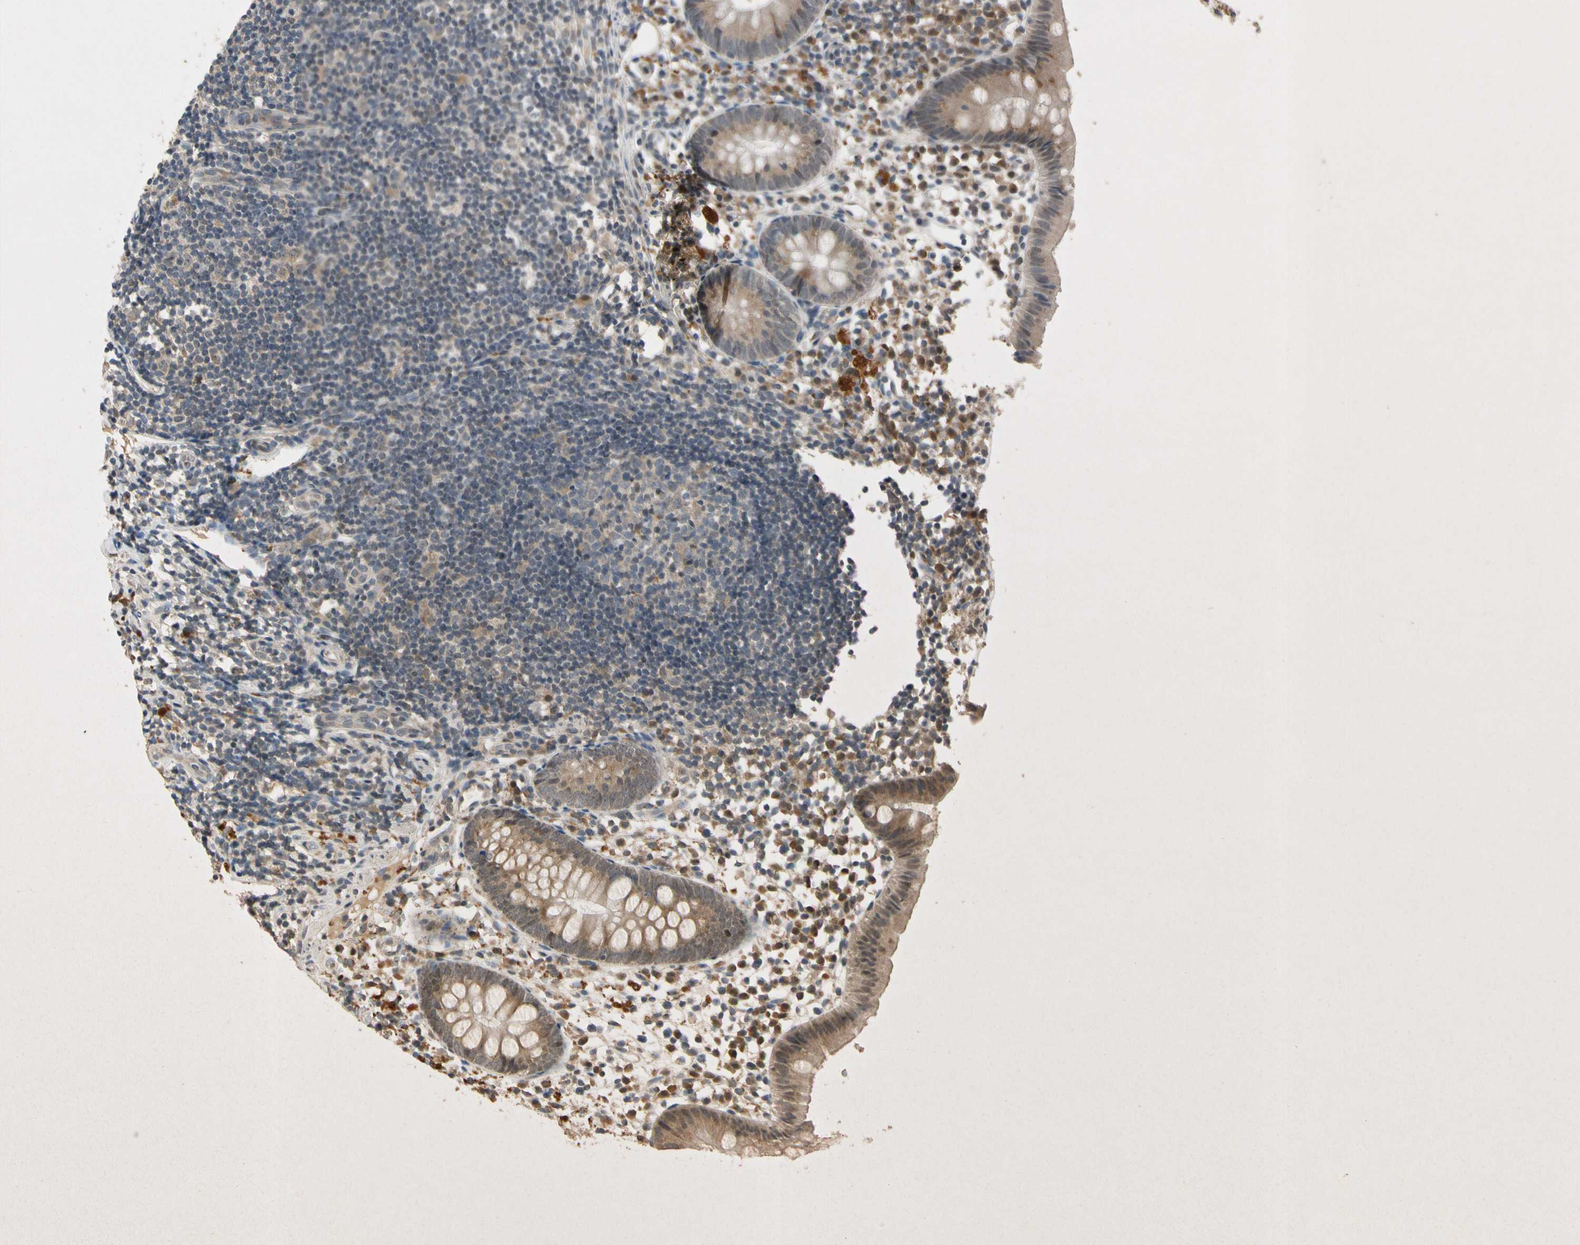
{"staining": {"intensity": "moderate", "quantity": ">75%", "location": "cytoplasmic/membranous"}, "tissue": "appendix", "cell_type": "Glandular cells", "image_type": "normal", "snomed": [{"axis": "morphology", "description": "Normal tissue, NOS"}, {"axis": "topography", "description": "Appendix"}], "caption": "Protein expression analysis of normal appendix displays moderate cytoplasmic/membranous expression in approximately >75% of glandular cells. The staining was performed using DAB to visualize the protein expression in brown, while the nuclei were stained in blue with hematoxylin (Magnification: 20x).", "gene": "RPS6KB2", "patient": {"sex": "female", "age": 20}}